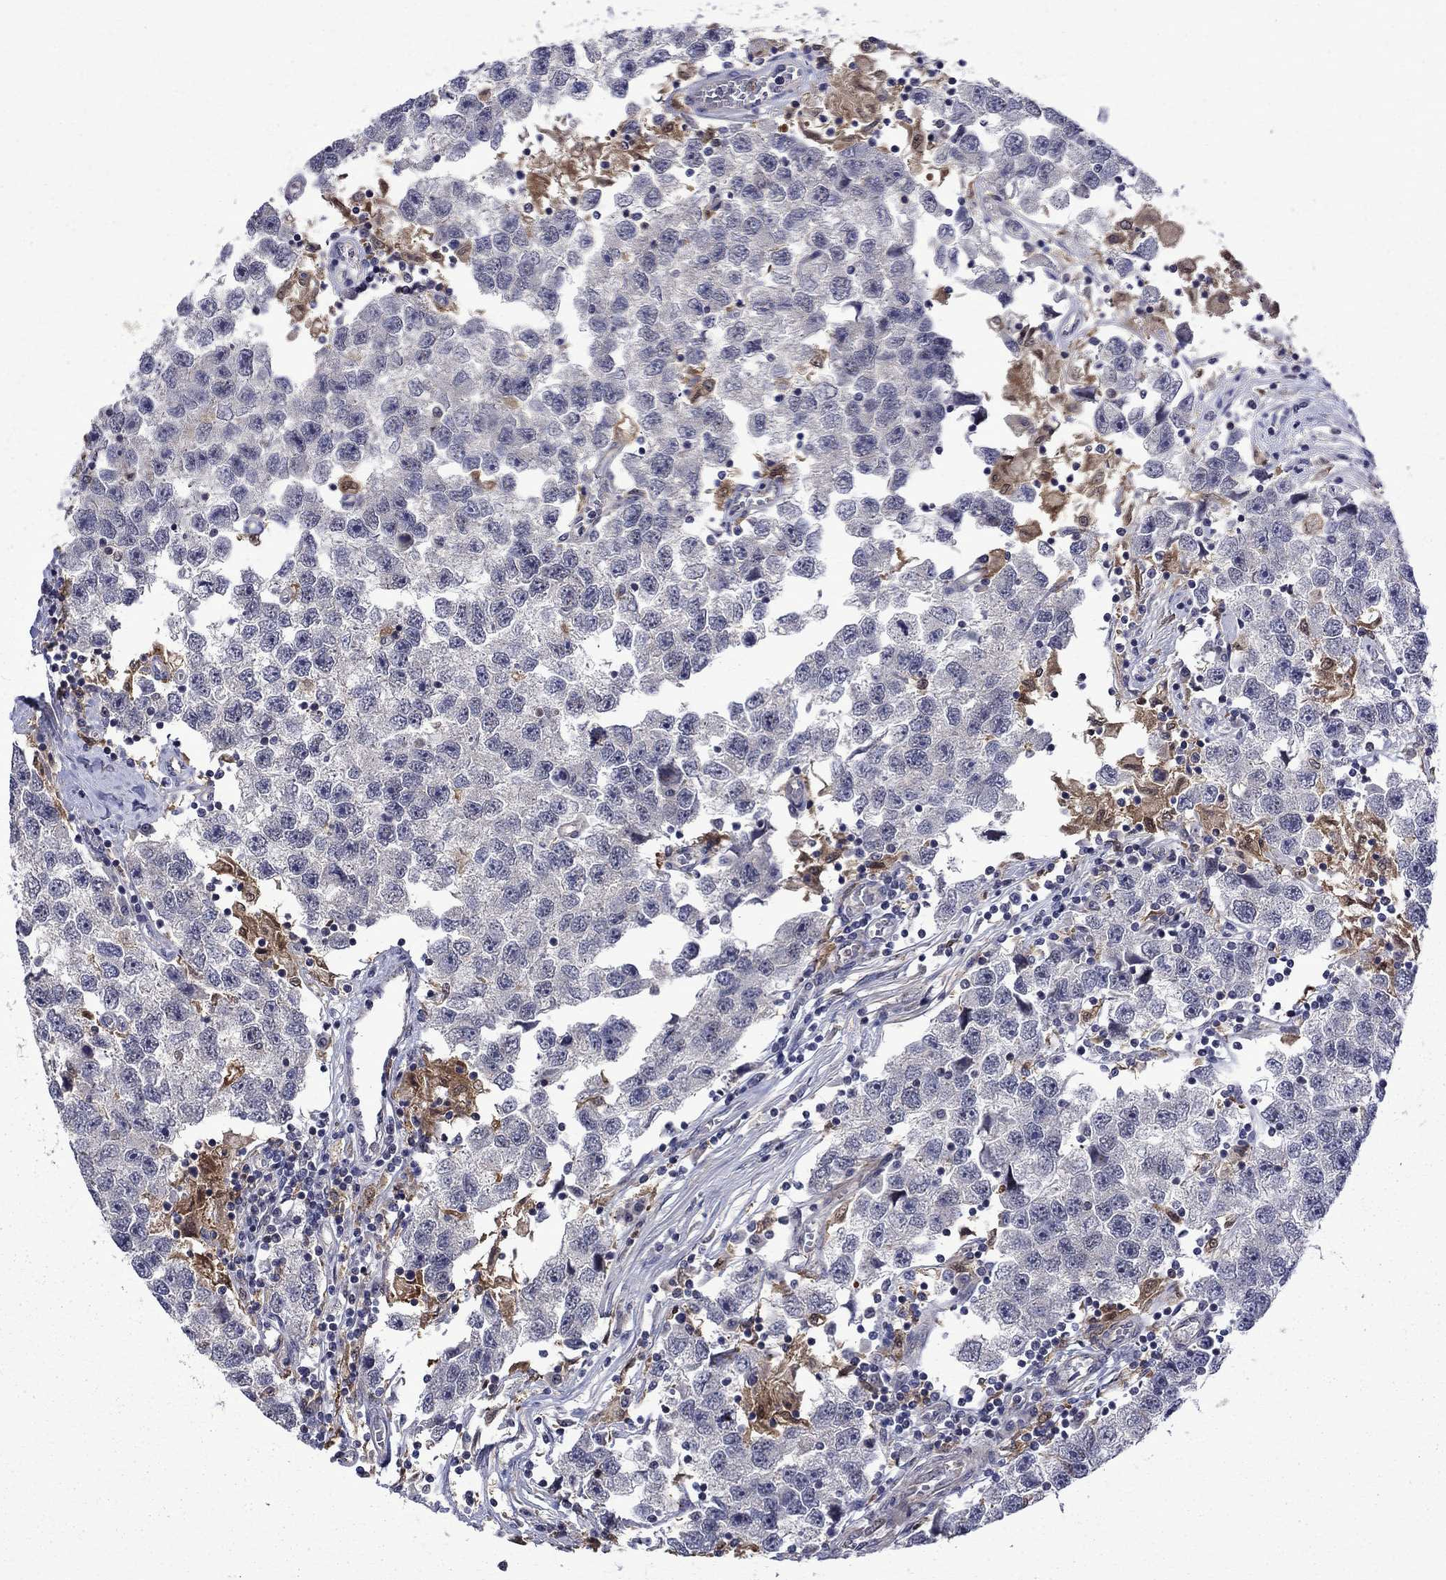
{"staining": {"intensity": "negative", "quantity": "none", "location": "none"}, "tissue": "testis cancer", "cell_type": "Tumor cells", "image_type": "cancer", "snomed": [{"axis": "morphology", "description": "Seminoma, NOS"}, {"axis": "topography", "description": "Testis"}], "caption": "The image shows no staining of tumor cells in seminoma (testis).", "gene": "TPMT", "patient": {"sex": "male", "age": 26}}